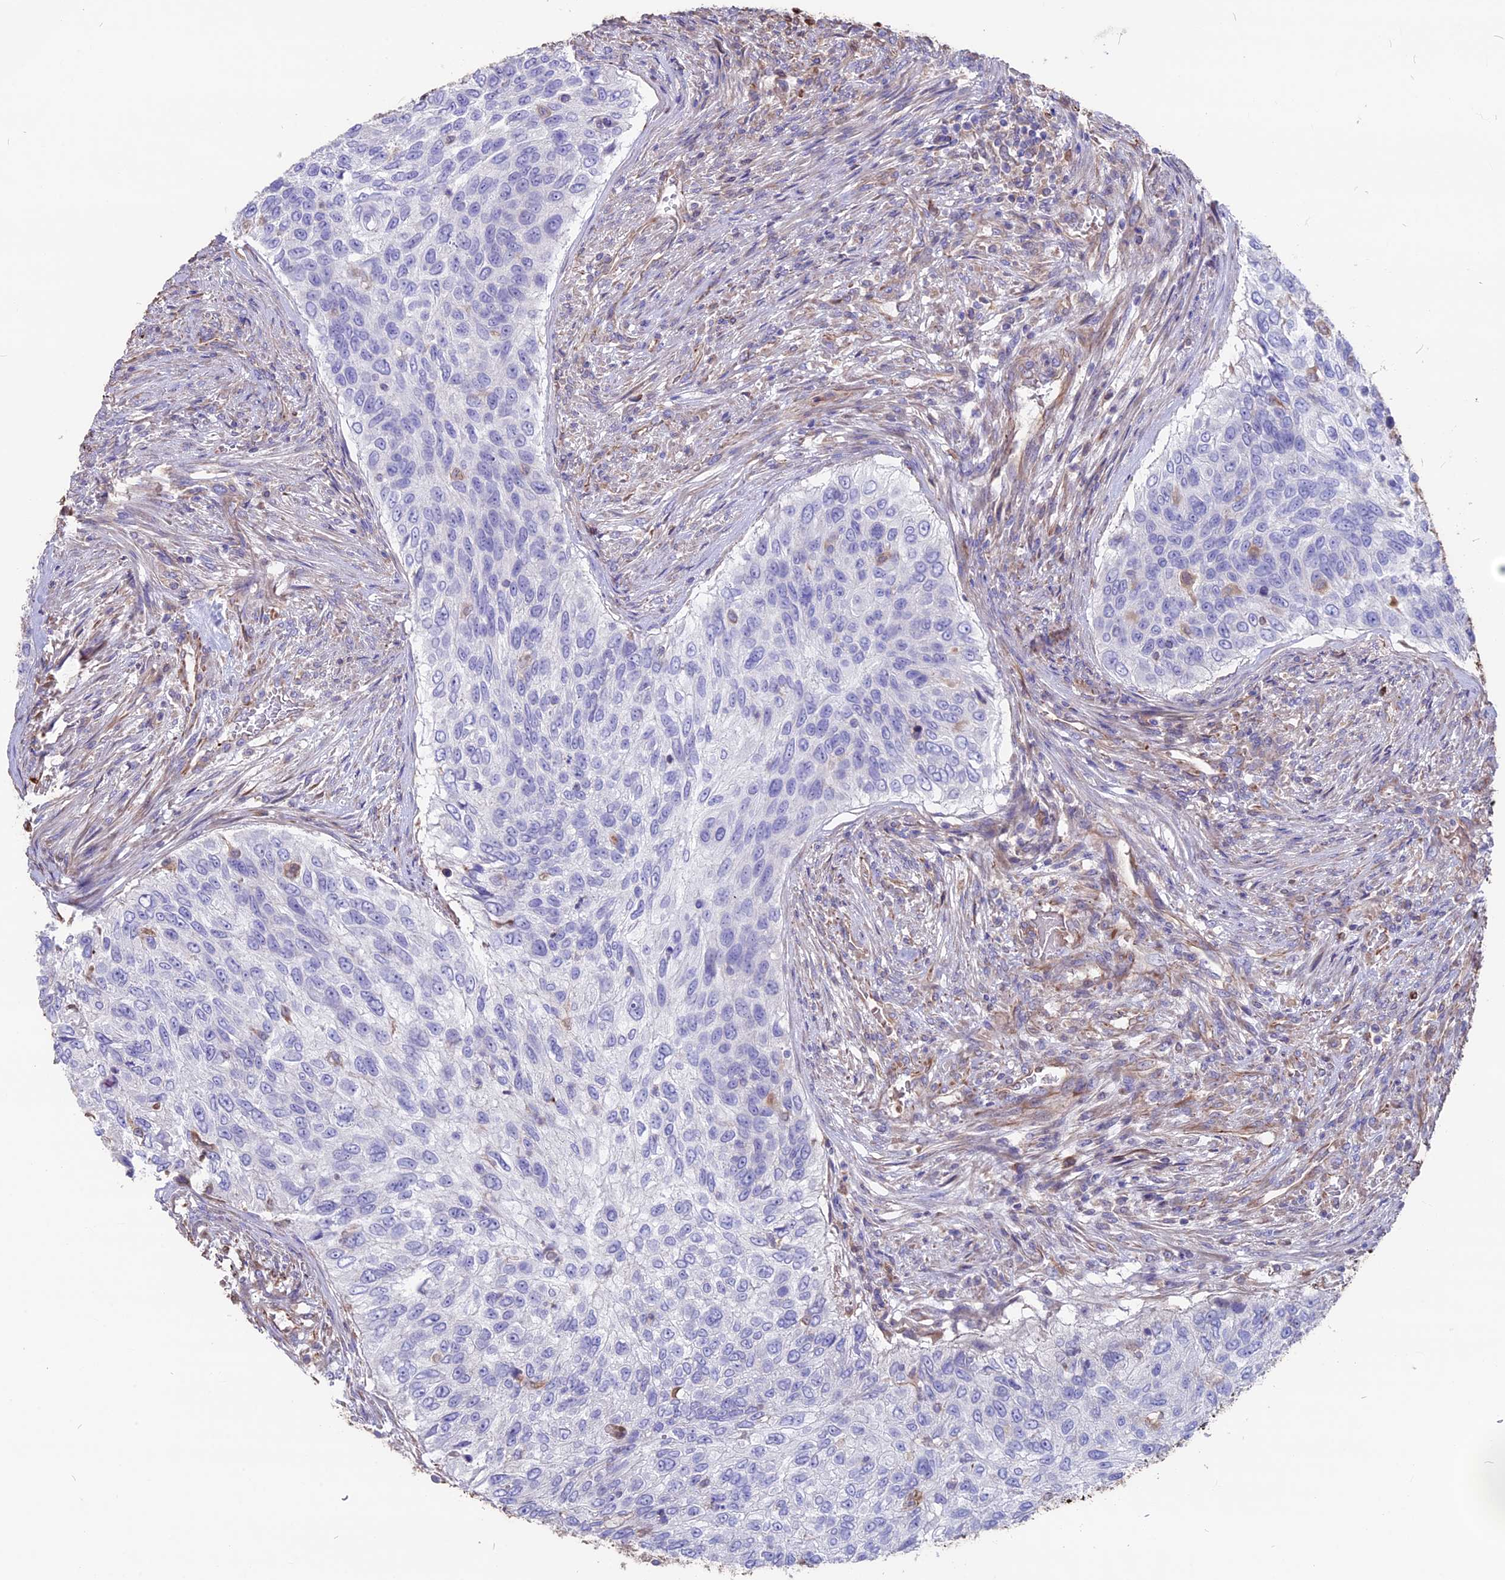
{"staining": {"intensity": "negative", "quantity": "none", "location": "none"}, "tissue": "urothelial cancer", "cell_type": "Tumor cells", "image_type": "cancer", "snomed": [{"axis": "morphology", "description": "Urothelial carcinoma, High grade"}, {"axis": "topography", "description": "Urinary bladder"}], "caption": "This is a histopathology image of immunohistochemistry (IHC) staining of high-grade urothelial carcinoma, which shows no staining in tumor cells.", "gene": "SEH1L", "patient": {"sex": "female", "age": 60}}